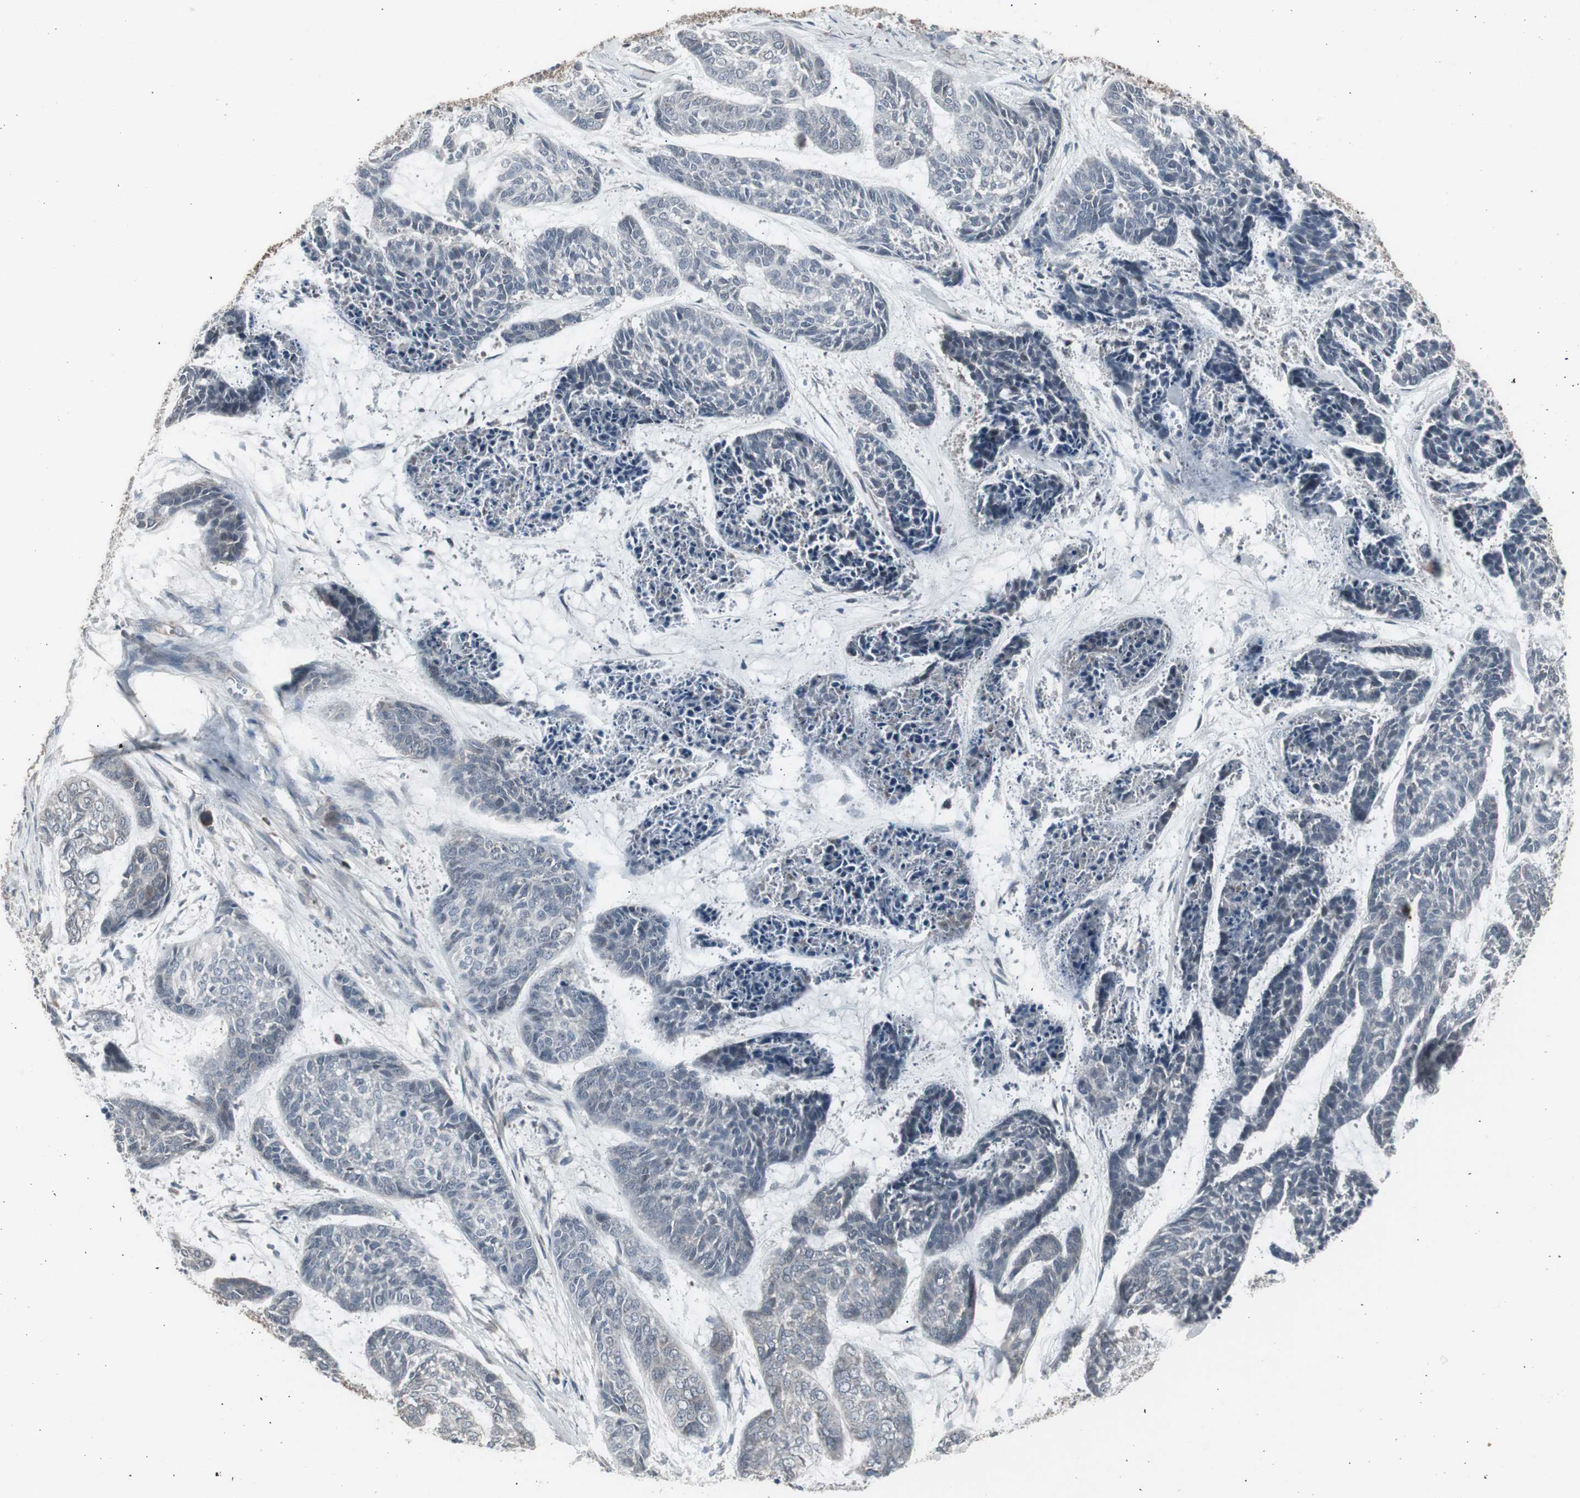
{"staining": {"intensity": "negative", "quantity": "none", "location": "none"}, "tissue": "skin cancer", "cell_type": "Tumor cells", "image_type": "cancer", "snomed": [{"axis": "morphology", "description": "Basal cell carcinoma"}, {"axis": "topography", "description": "Skin"}], "caption": "Human skin cancer (basal cell carcinoma) stained for a protein using immunohistochemistry demonstrates no positivity in tumor cells.", "gene": "SSTR2", "patient": {"sex": "female", "age": 64}}